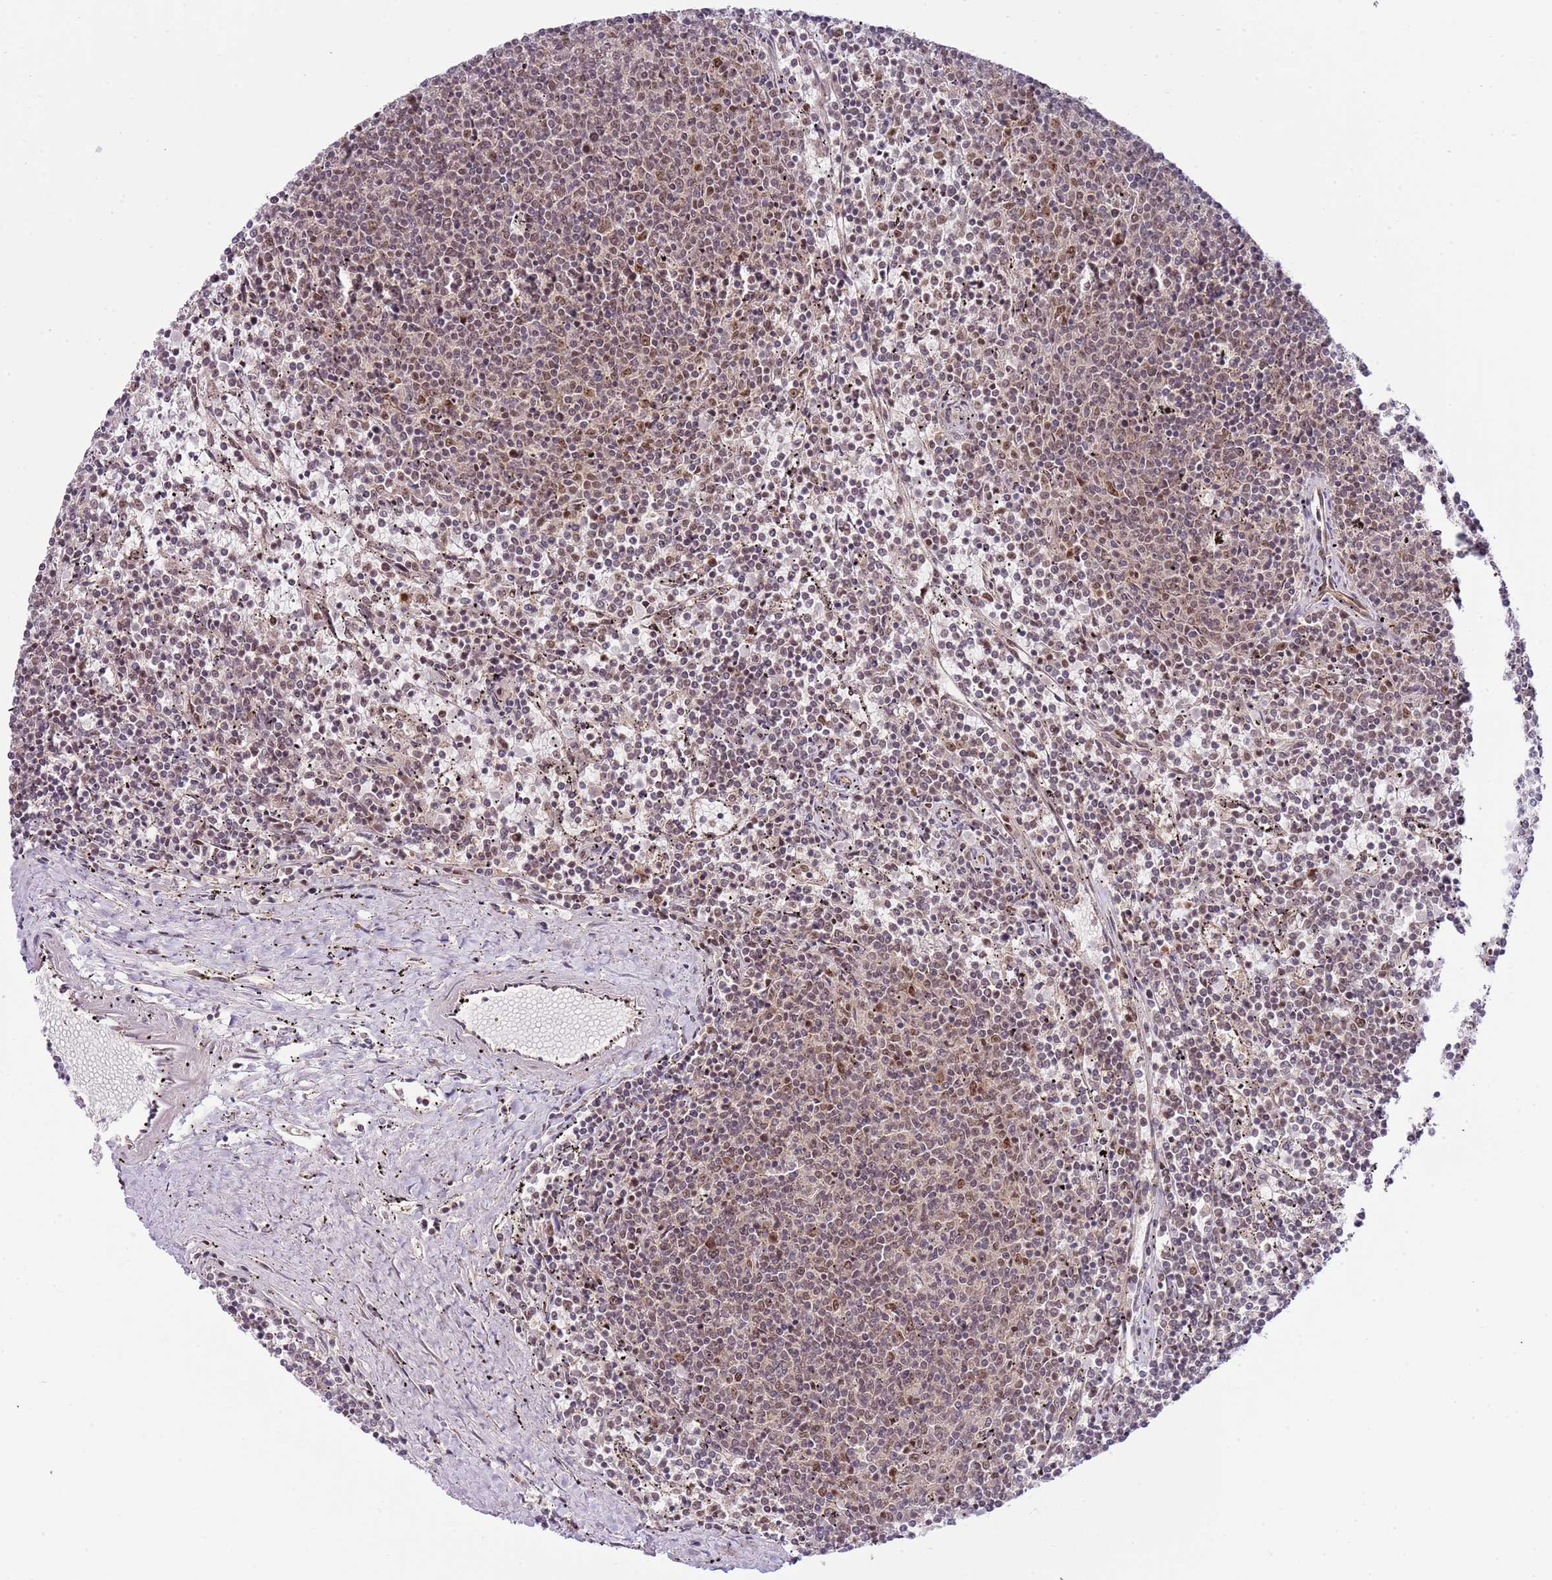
{"staining": {"intensity": "weak", "quantity": "<25%", "location": "cytoplasmic/membranous"}, "tissue": "lymphoma", "cell_type": "Tumor cells", "image_type": "cancer", "snomed": [{"axis": "morphology", "description": "Malignant lymphoma, non-Hodgkin's type, Low grade"}, {"axis": "topography", "description": "Spleen"}], "caption": "DAB immunohistochemical staining of lymphoma shows no significant positivity in tumor cells. Nuclei are stained in blue.", "gene": "CHD1", "patient": {"sex": "female", "age": 50}}